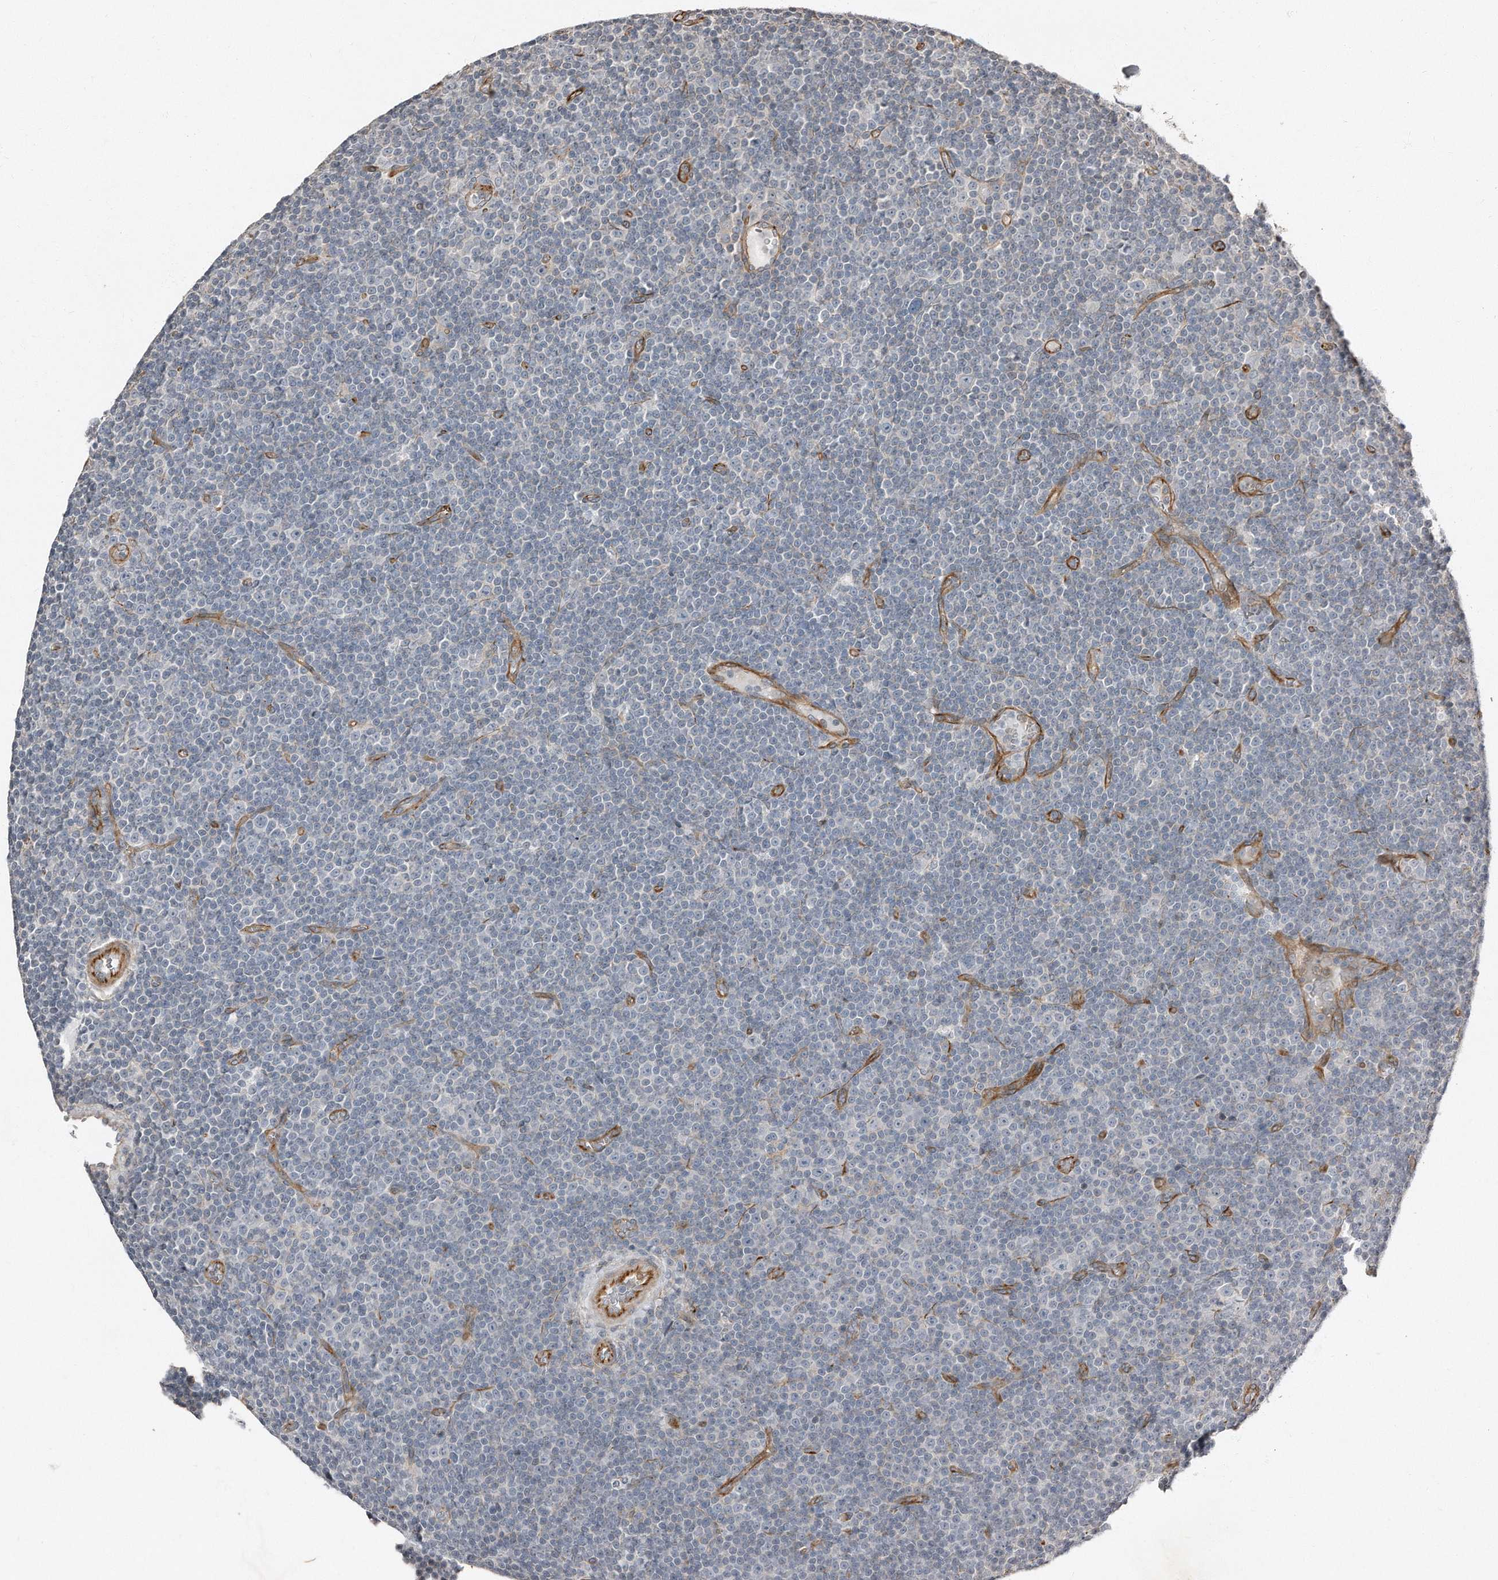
{"staining": {"intensity": "negative", "quantity": "none", "location": "none"}, "tissue": "lymphoma", "cell_type": "Tumor cells", "image_type": "cancer", "snomed": [{"axis": "morphology", "description": "Malignant lymphoma, non-Hodgkin's type, Low grade"}, {"axis": "topography", "description": "Lymph node"}], "caption": "A histopathology image of human lymphoma is negative for staining in tumor cells. (Immunohistochemistry, brightfield microscopy, high magnification).", "gene": "SNAP47", "patient": {"sex": "female", "age": 67}}